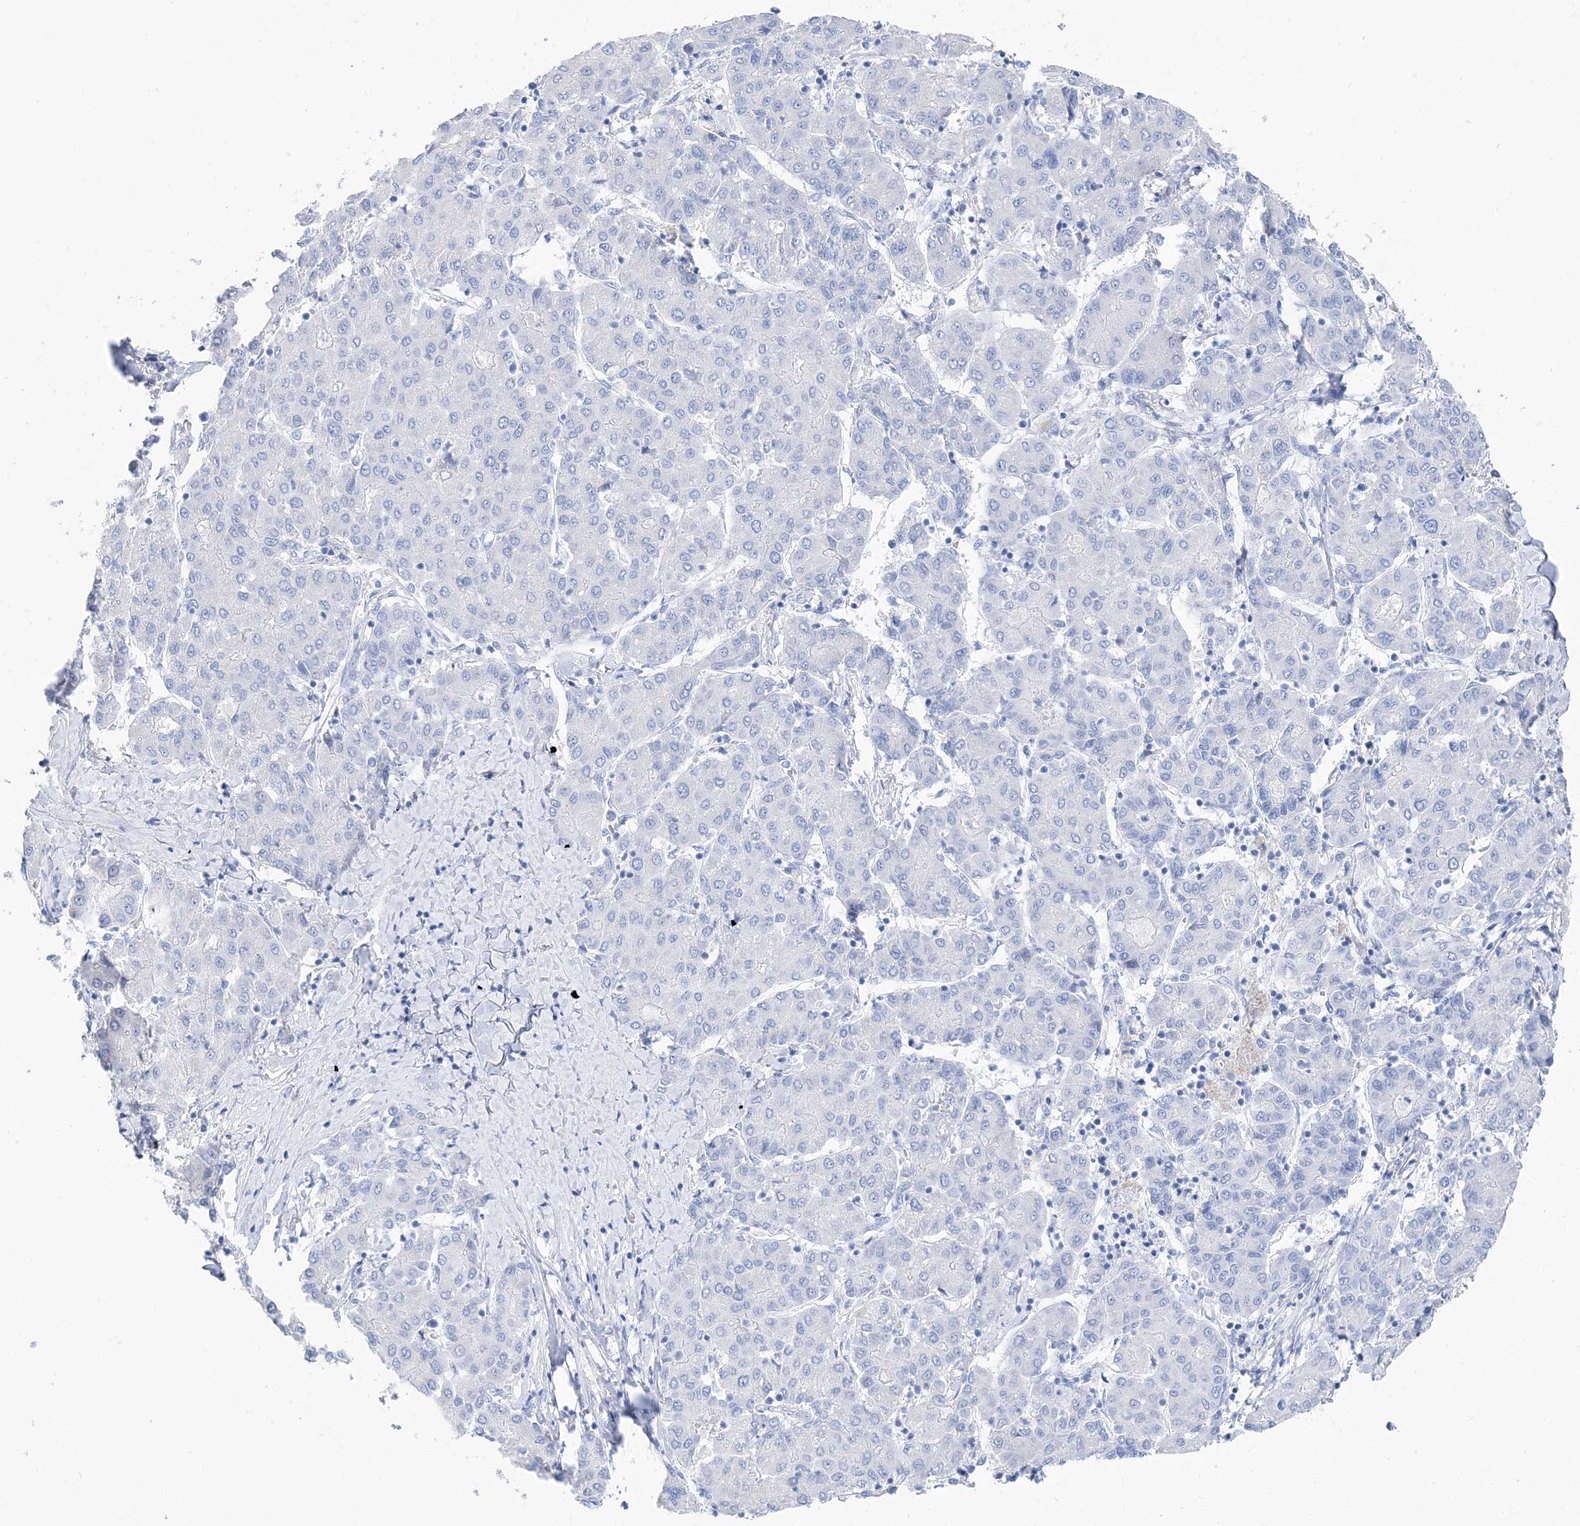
{"staining": {"intensity": "negative", "quantity": "none", "location": "none"}, "tissue": "liver cancer", "cell_type": "Tumor cells", "image_type": "cancer", "snomed": [{"axis": "morphology", "description": "Carcinoma, Hepatocellular, NOS"}, {"axis": "topography", "description": "Liver"}], "caption": "Human liver cancer (hepatocellular carcinoma) stained for a protein using immunohistochemistry (IHC) reveals no expression in tumor cells.", "gene": "TSPYL6", "patient": {"sex": "male", "age": 65}}